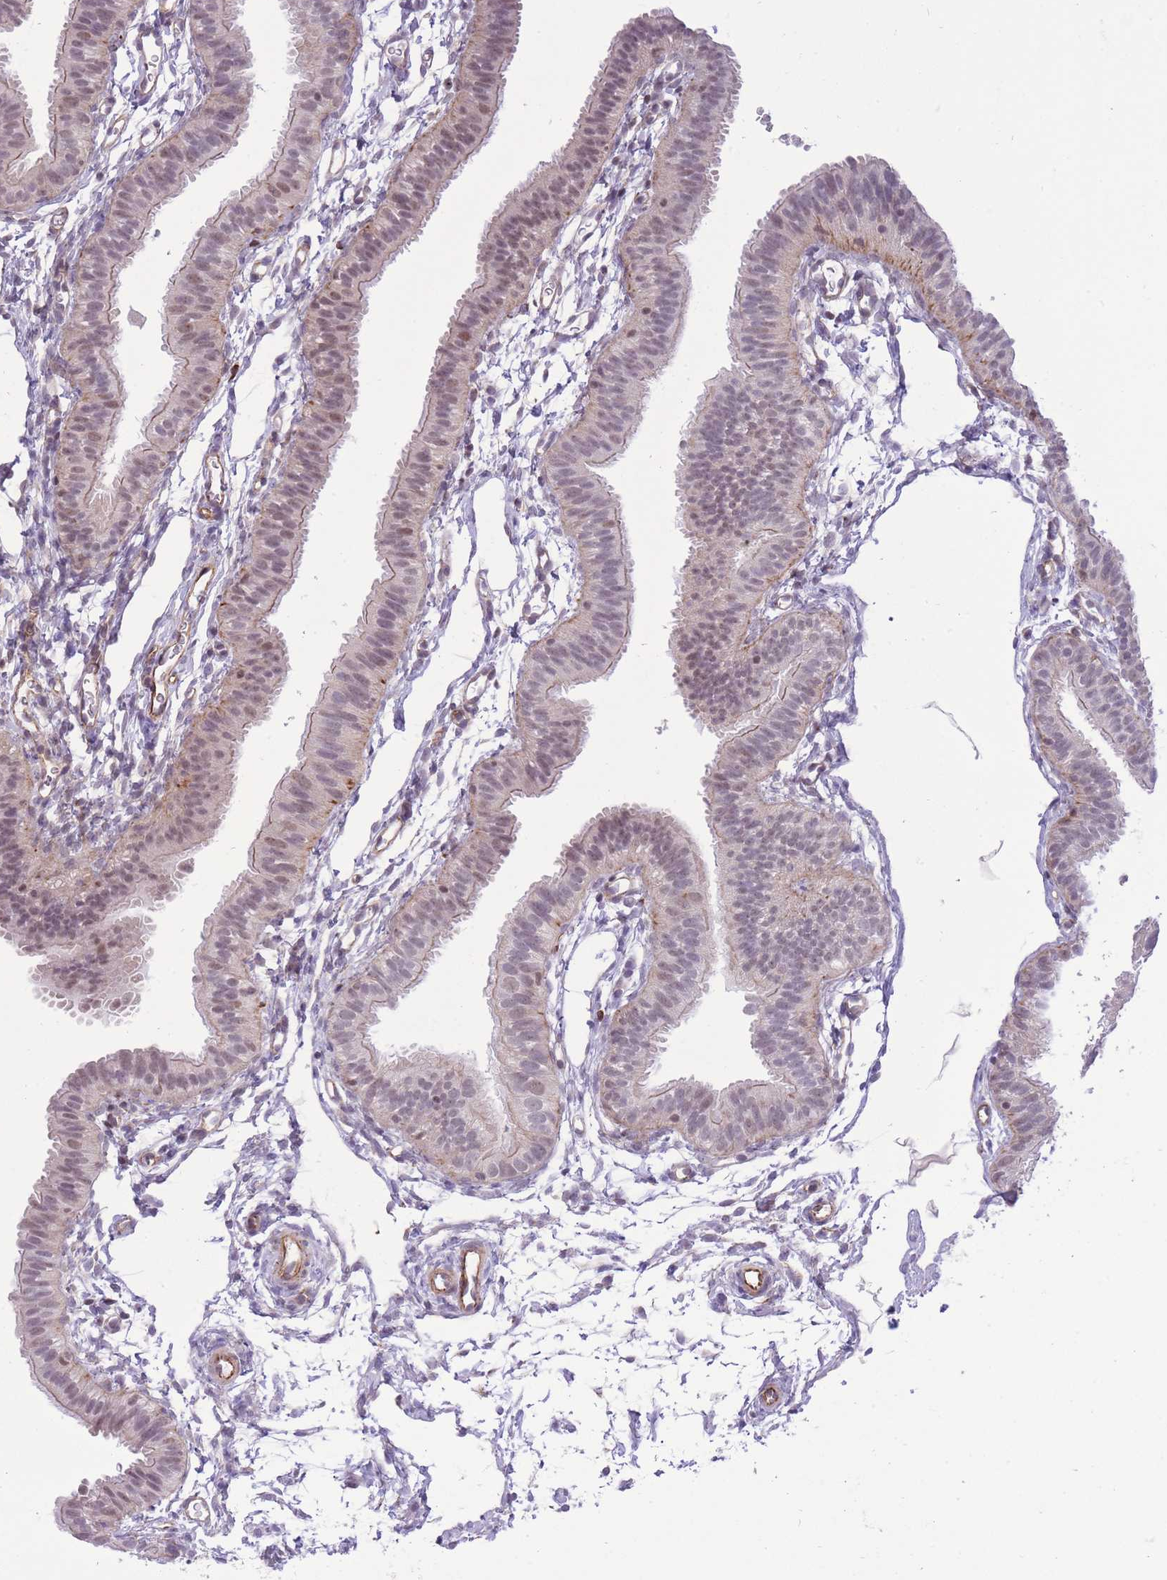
{"staining": {"intensity": "weak", "quantity": "<25%", "location": "cytoplasmic/membranous,nuclear"}, "tissue": "fallopian tube", "cell_type": "Glandular cells", "image_type": "normal", "snomed": [{"axis": "morphology", "description": "Normal tissue, NOS"}, {"axis": "topography", "description": "Fallopian tube"}], "caption": "Immunohistochemistry (IHC) micrograph of normal fallopian tube: human fallopian tube stained with DAB shows no significant protein positivity in glandular cells.", "gene": "ELL", "patient": {"sex": "female", "age": 35}}